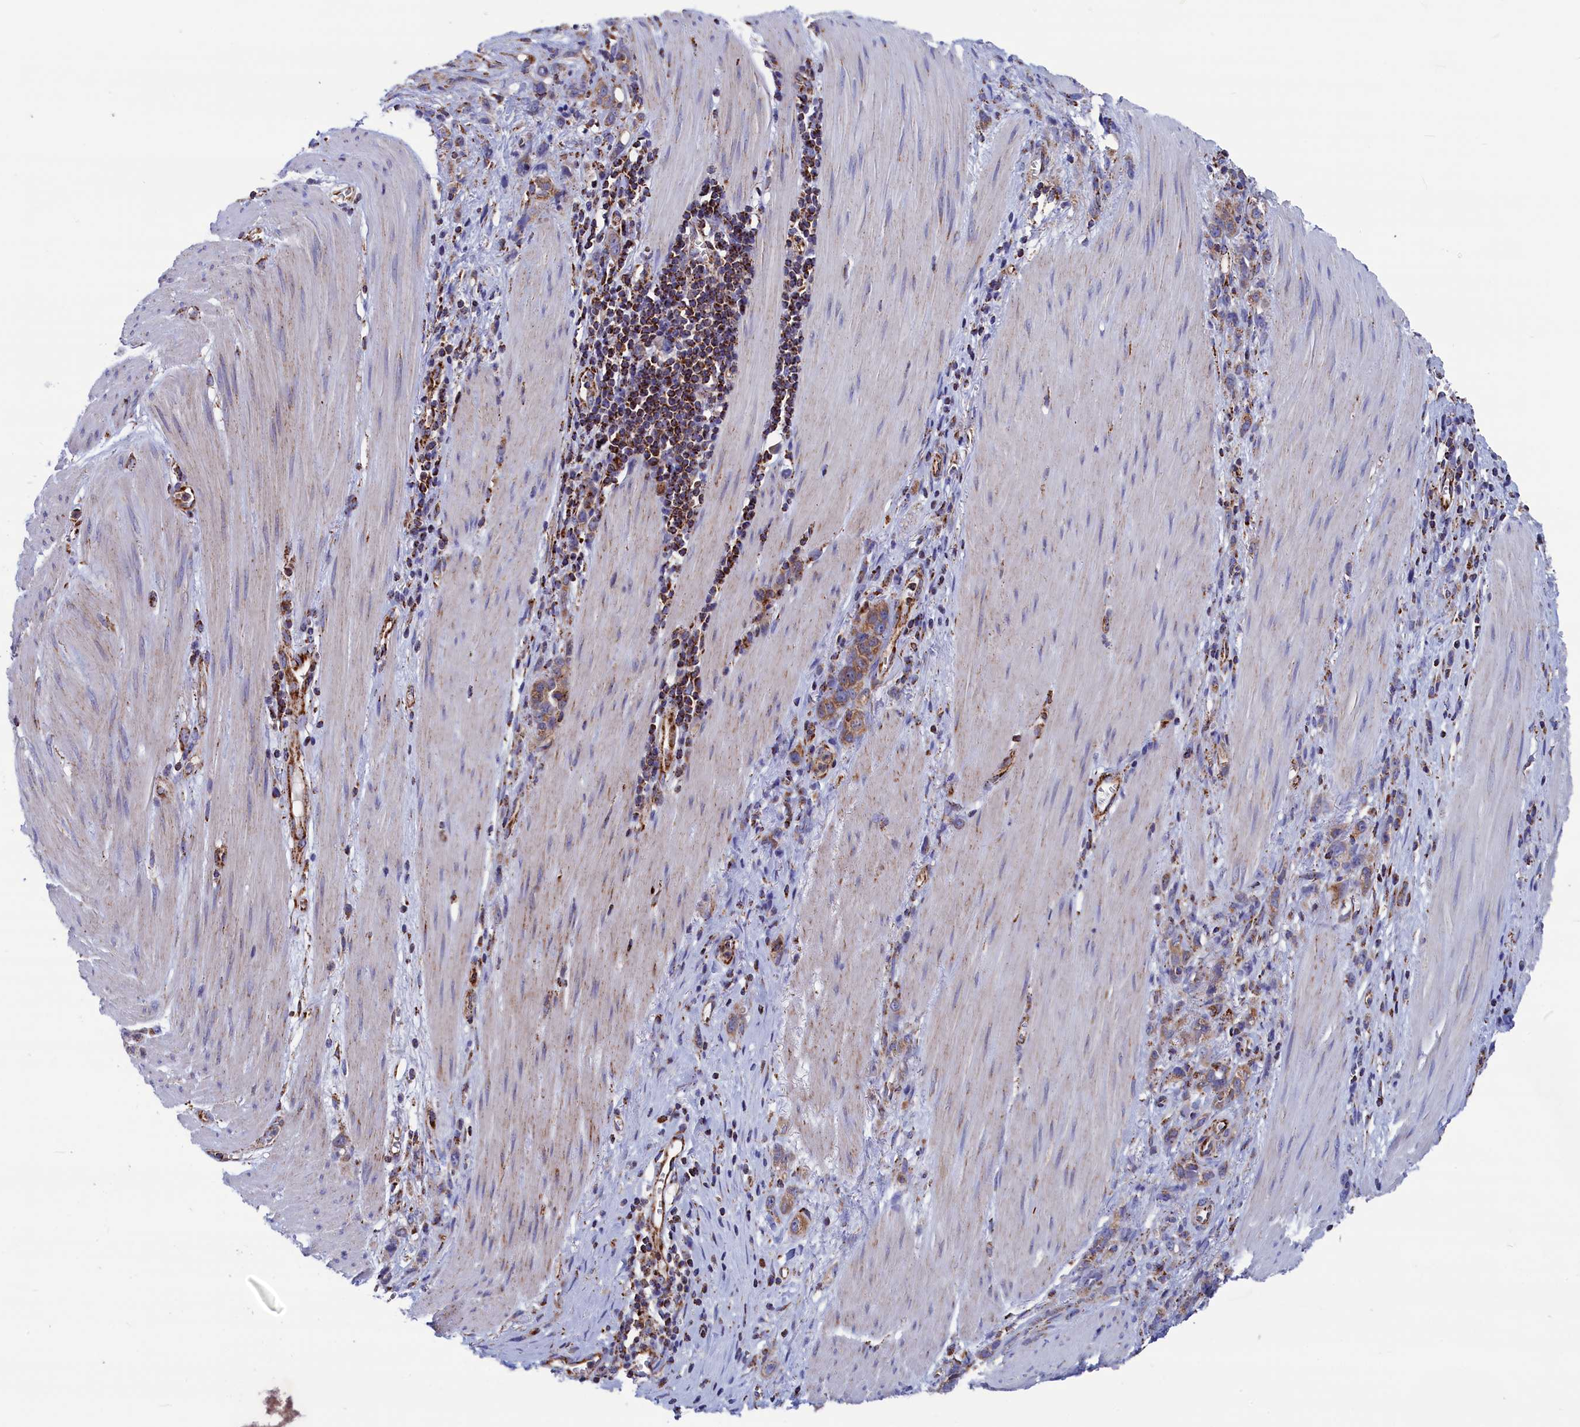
{"staining": {"intensity": "moderate", "quantity": ">75%", "location": "cytoplasmic/membranous"}, "tissue": "stomach cancer", "cell_type": "Tumor cells", "image_type": "cancer", "snomed": [{"axis": "morphology", "description": "Adenocarcinoma, NOS"}, {"axis": "topography", "description": "Stomach"}], "caption": "DAB immunohistochemical staining of adenocarcinoma (stomach) reveals moderate cytoplasmic/membranous protein staining in approximately >75% of tumor cells.", "gene": "WDR83", "patient": {"sex": "female", "age": 76}}